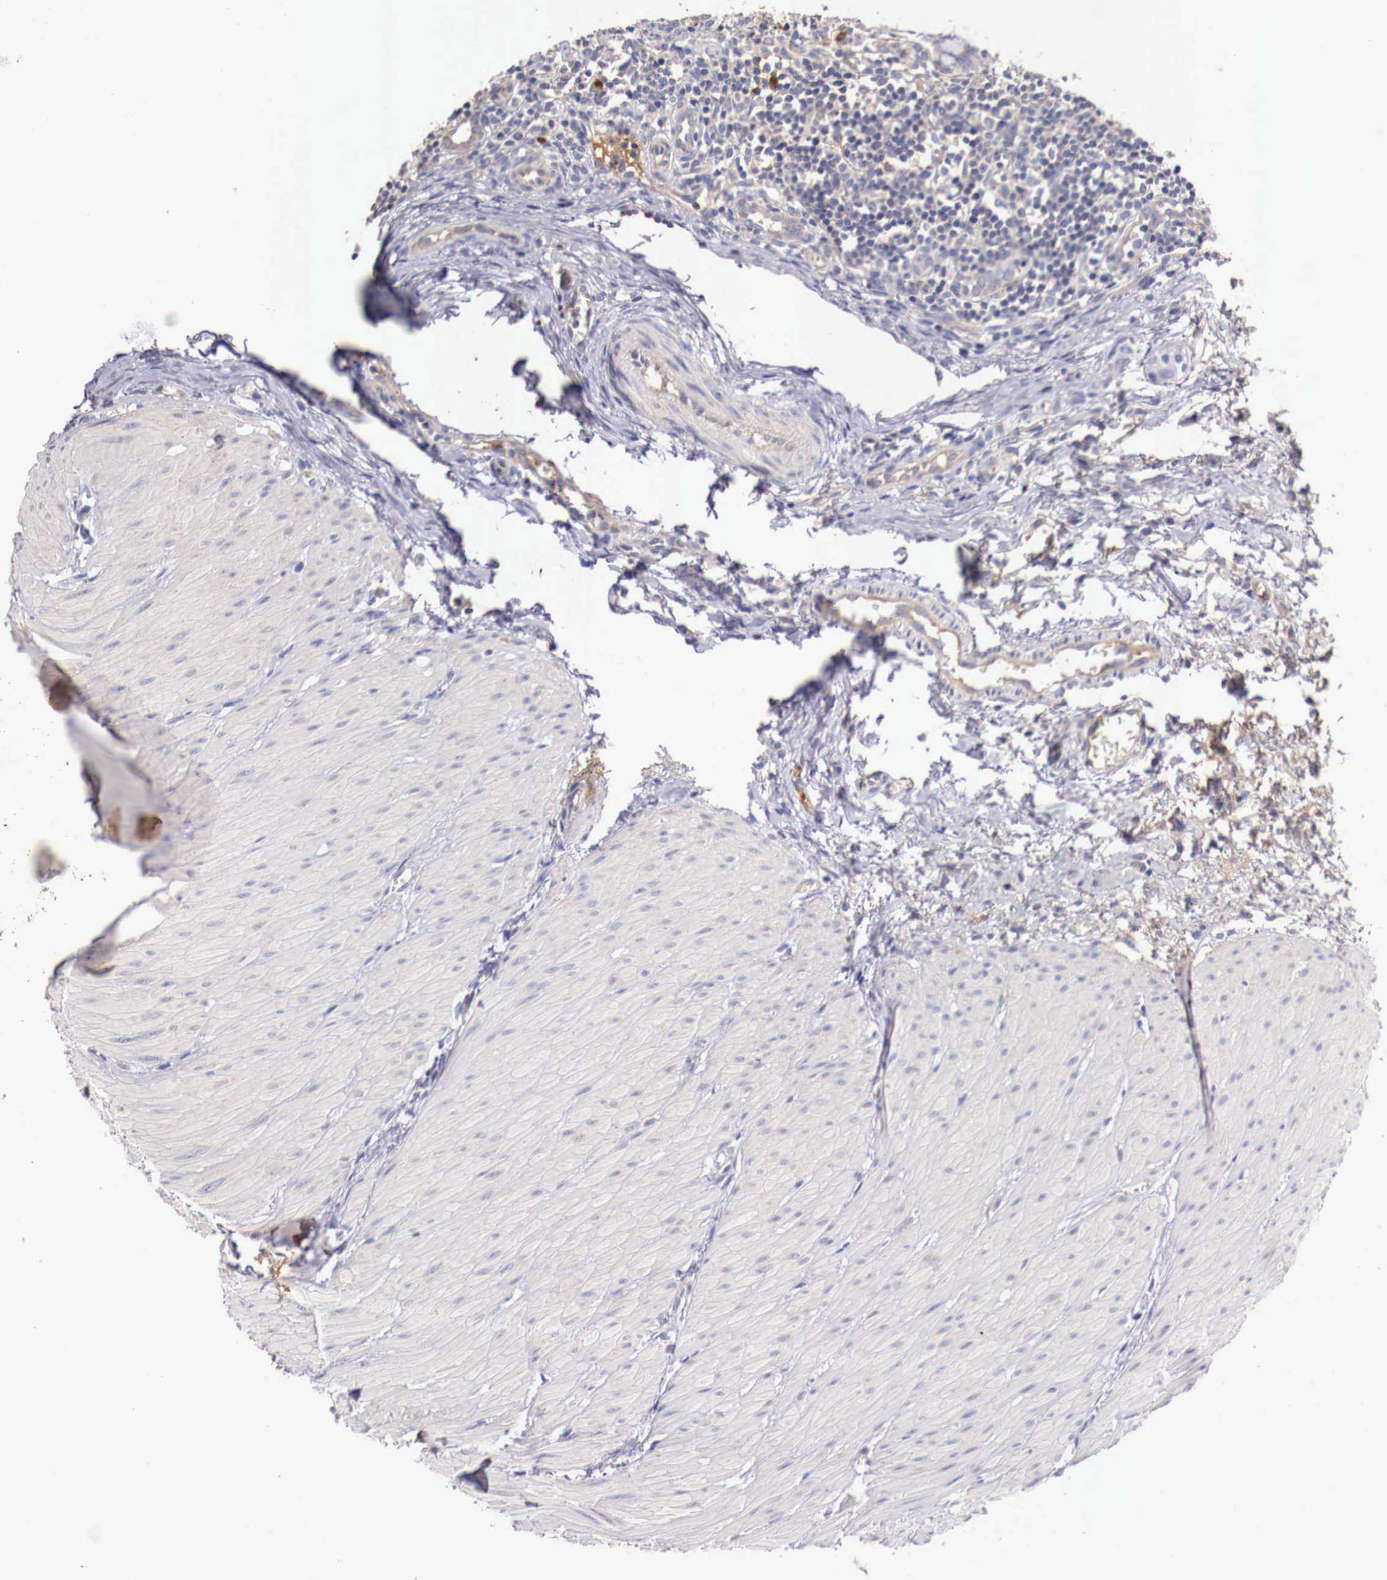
{"staining": {"intensity": "negative", "quantity": "none", "location": "none"}, "tissue": "small intestine", "cell_type": "Glandular cells", "image_type": "normal", "snomed": [{"axis": "morphology", "description": "Normal tissue, NOS"}, {"axis": "topography", "description": "Small intestine"}], "caption": "IHC photomicrograph of benign human small intestine stained for a protein (brown), which reveals no staining in glandular cells.", "gene": "PITPNA", "patient": {"sex": "male", "age": 1}}